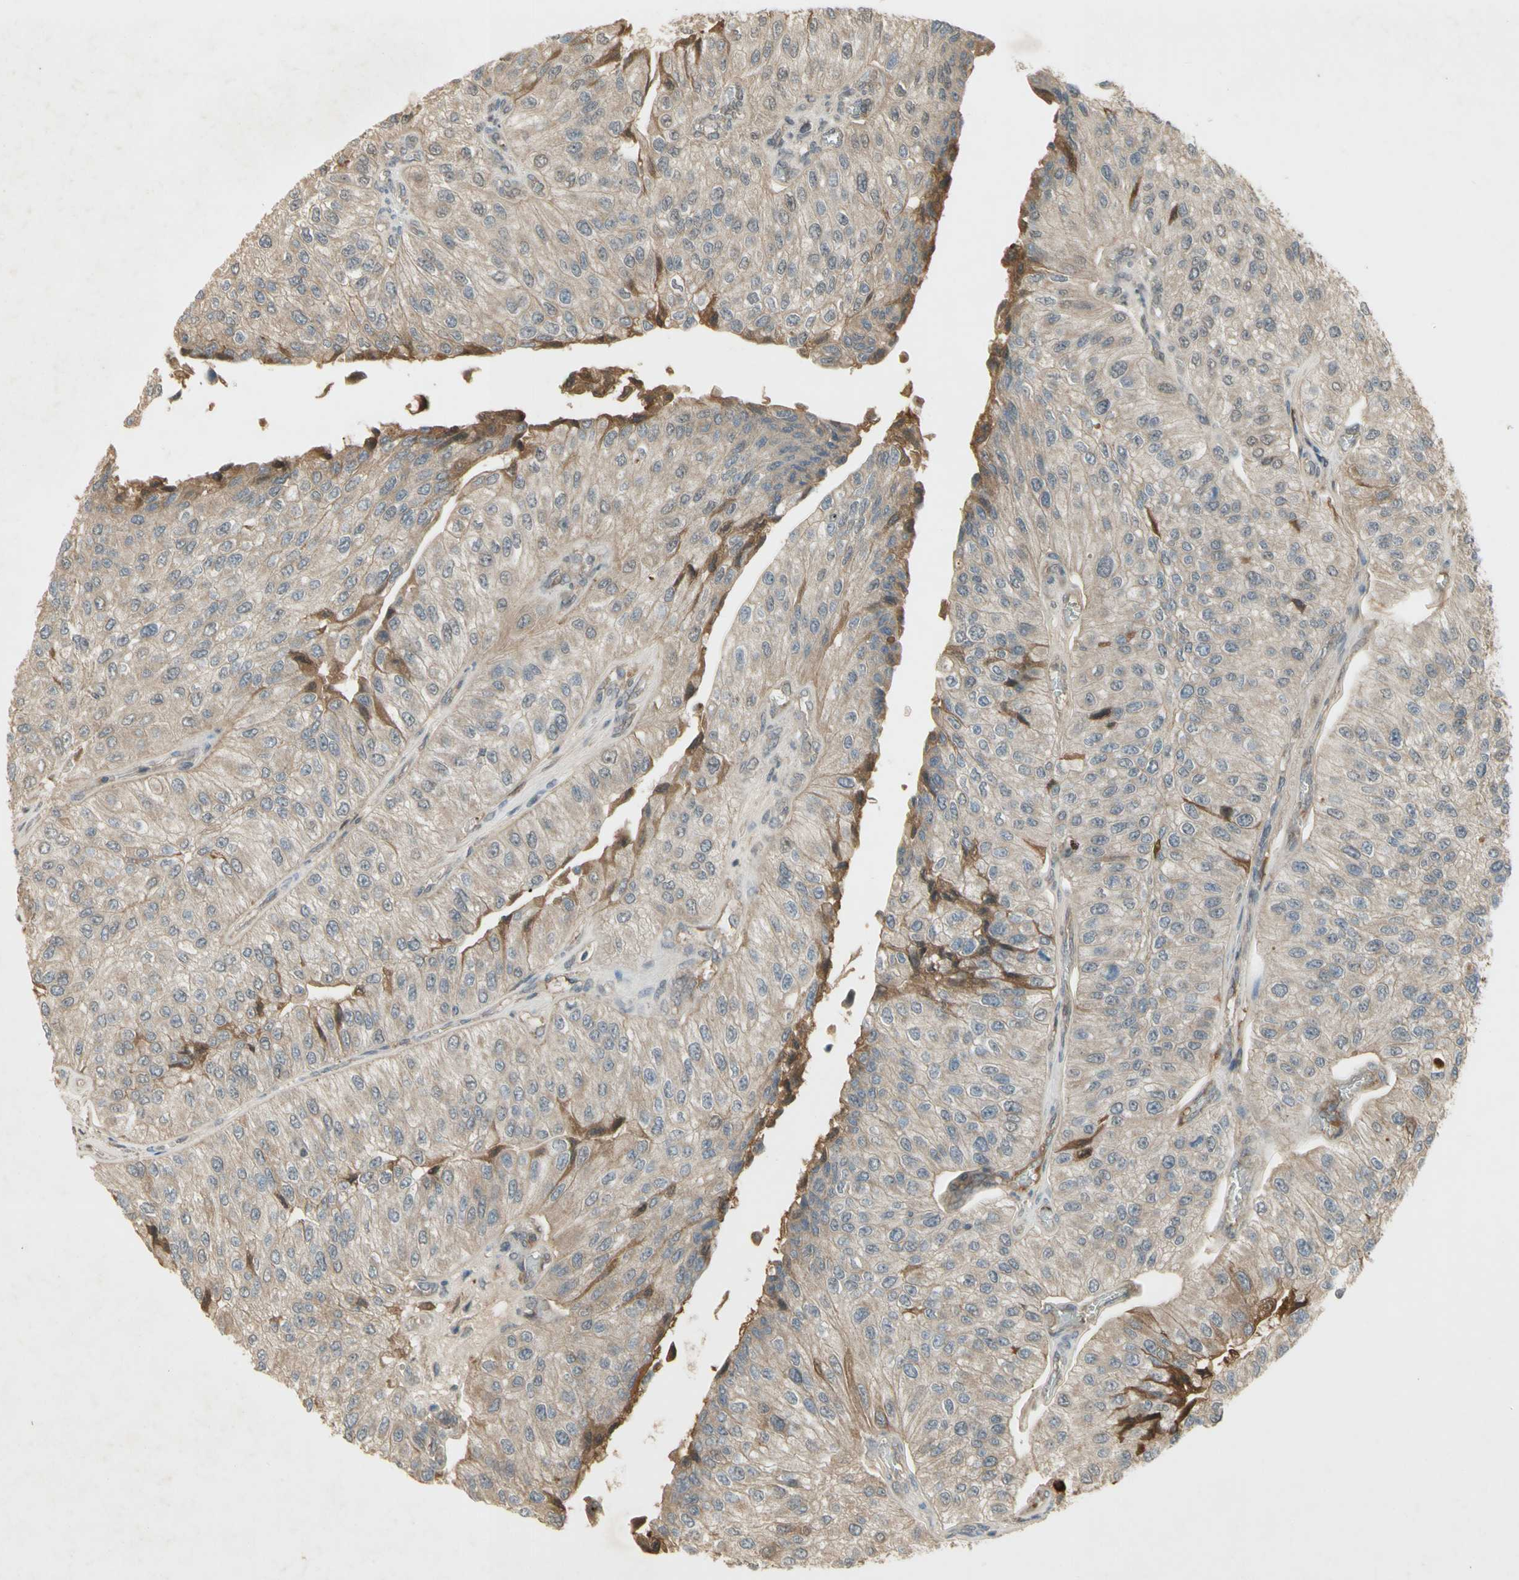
{"staining": {"intensity": "moderate", "quantity": "<25%", "location": "cytoplasmic/membranous,nuclear"}, "tissue": "urothelial cancer", "cell_type": "Tumor cells", "image_type": "cancer", "snomed": [{"axis": "morphology", "description": "Urothelial carcinoma, High grade"}, {"axis": "topography", "description": "Kidney"}, {"axis": "topography", "description": "Urinary bladder"}], "caption": "This micrograph displays urothelial cancer stained with IHC to label a protein in brown. The cytoplasmic/membranous and nuclear of tumor cells show moderate positivity for the protein. Nuclei are counter-stained blue.", "gene": "NRG4", "patient": {"sex": "male", "age": 77}}